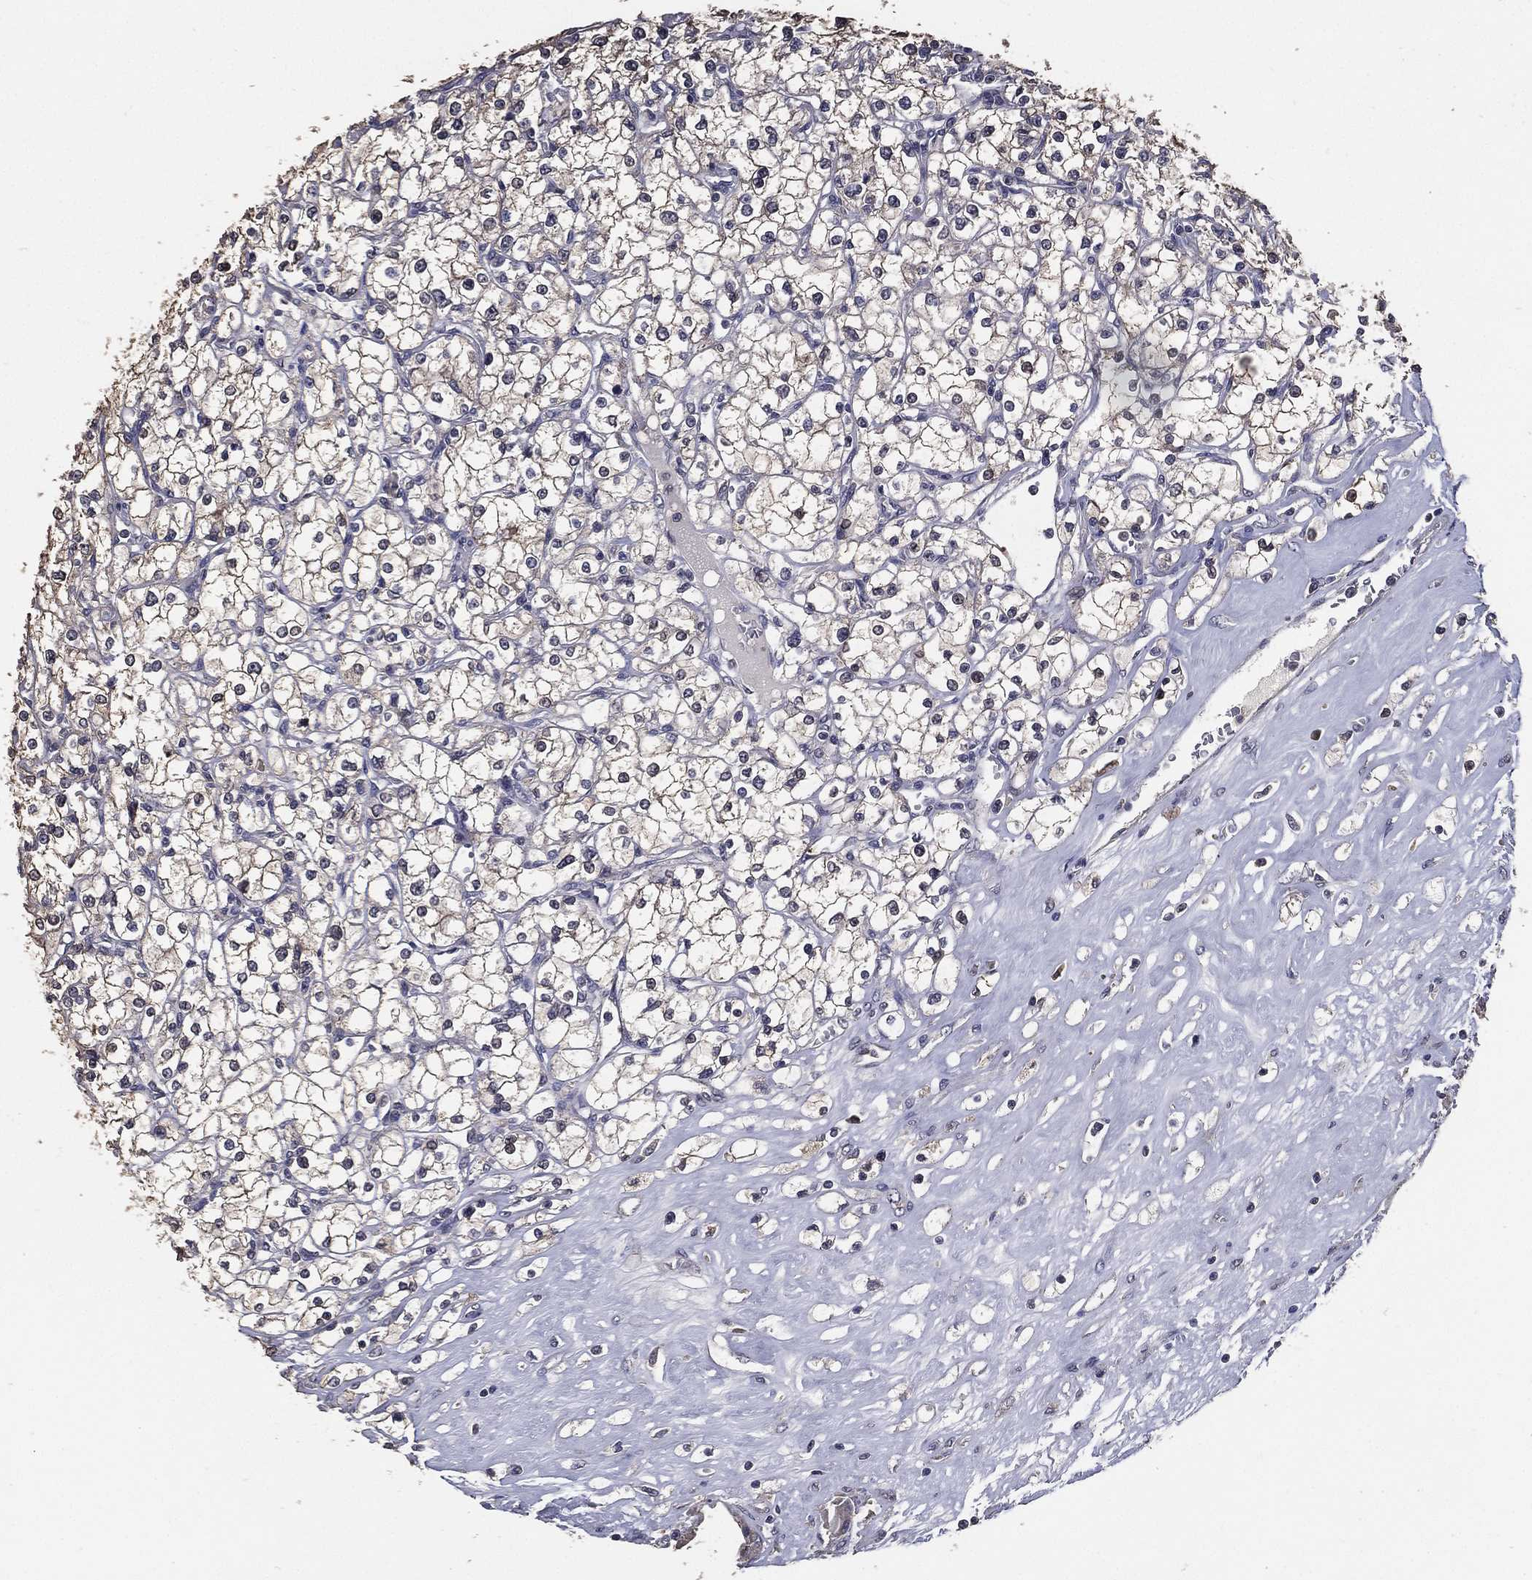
{"staining": {"intensity": "negative", "quantity": "none", "location": "none"}, "tissue": "renal cancer", "cell_type": "Tumor cells", "image_type": "cancer", "snomed": [{"axis": "morphology", "description": "Adenocarcinoma, NOS"}, {"axis": "topography", "description": "Kidney"}], "caption": "Tumor cells are negative for protein expression in human adenocarcinoma (renal). The staining was performed using DAB (3,3'-diaminobenzidine) to visualize the protein expression in brown, while the nuclei were stained in blue with hematoxylin (Magnification: 20x).", "gene": "PCNT", "patient": {"sex": "male", "age": 67}}